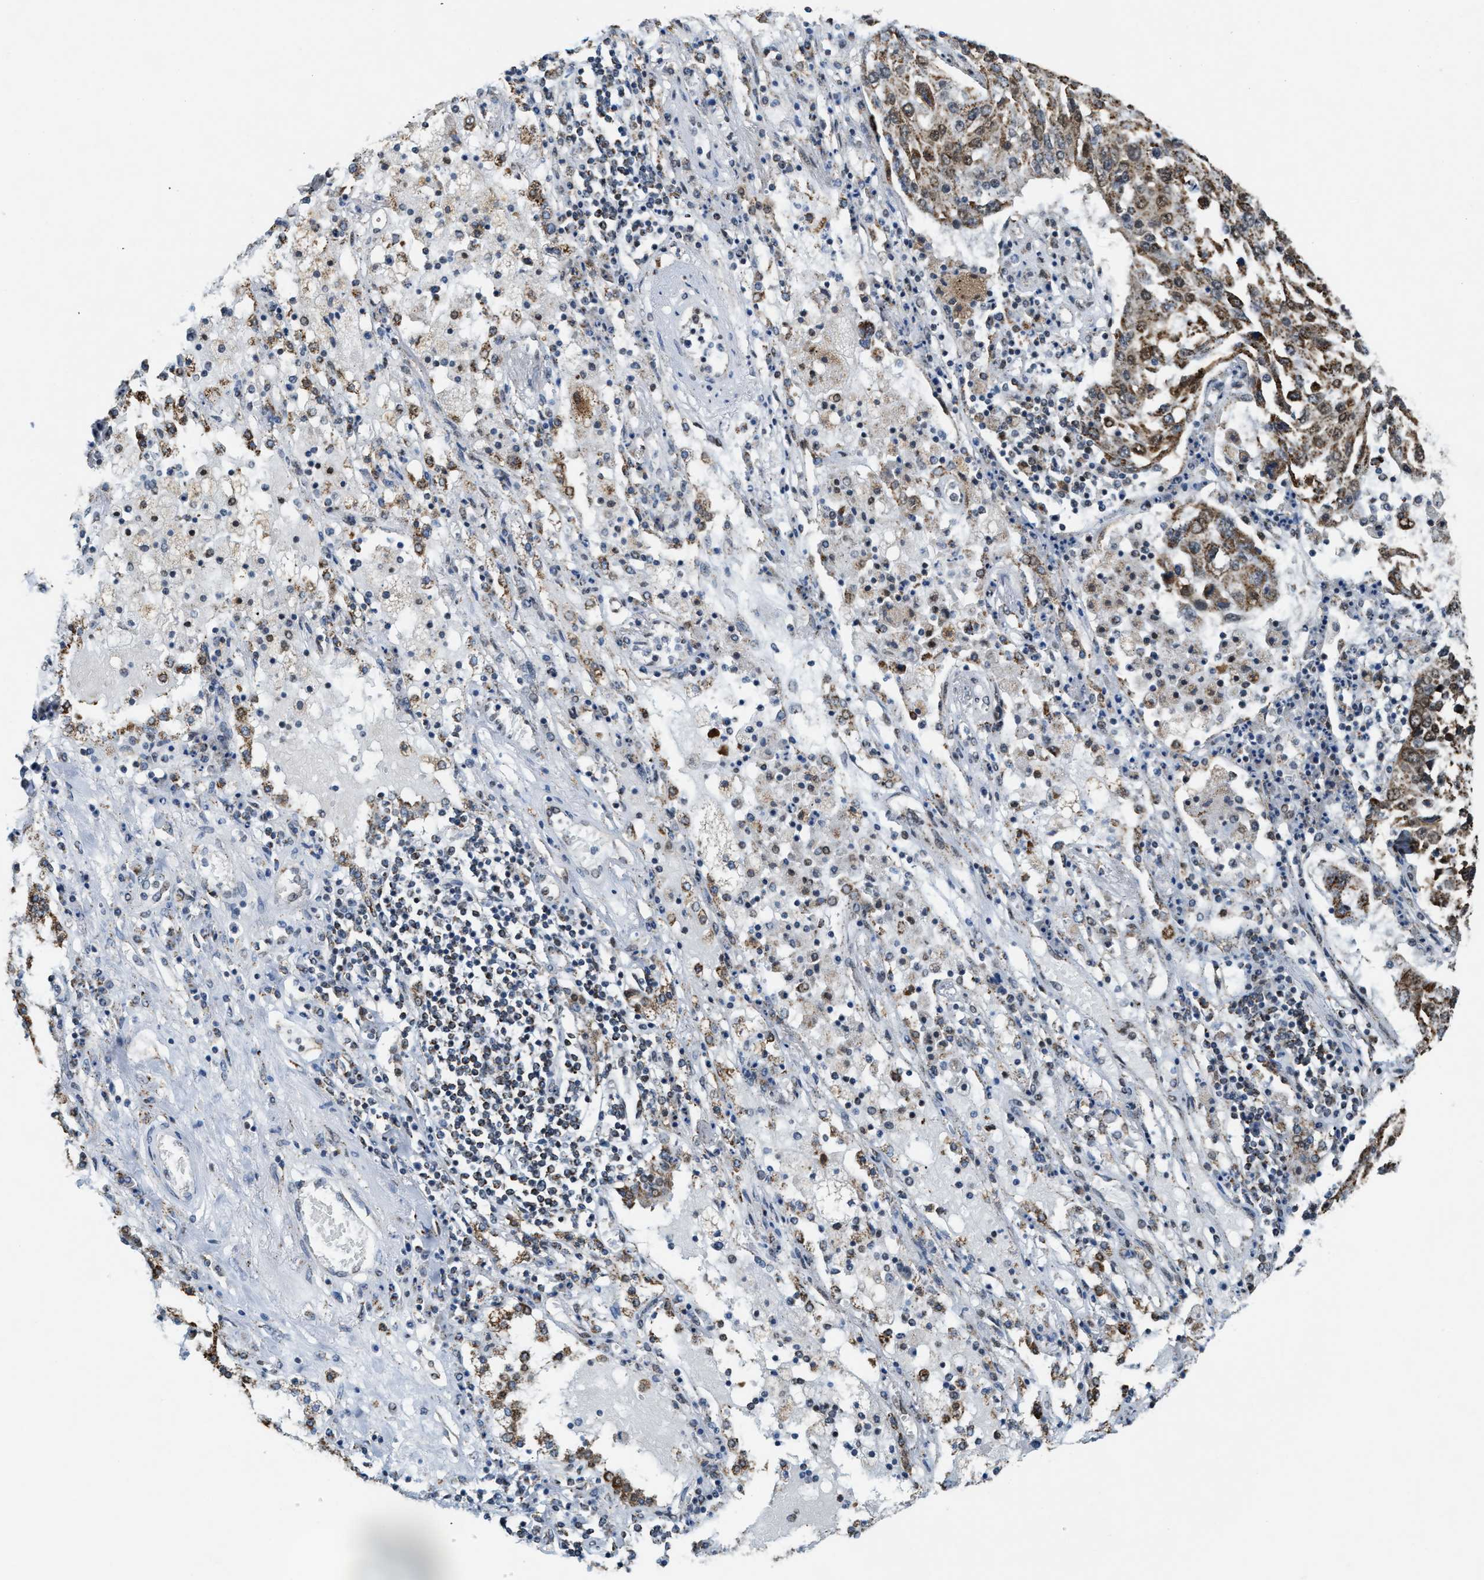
{"staining": {"intensity": "moderate", "quantity": ">75%", "location": "cytoplasmic/membranous"}, "tissue": "lung cancer", "cell_type": "Tumor cells", "image_type": "cancer", "snomed": [{"axis": "morphology", "description": "Squamous cell carcinoma, NOS"}, {"axis": "topography", "description": "Lung"}], "caption": "Immunohistochemical staining of human lung squamous cell carcinoma exhibits medium levels of moderate cytoplasmic/membranous protein expression in about >75% of tumor cells.", "gene": "HIBADH", "patient": {"sex": "male", "age": 65}}